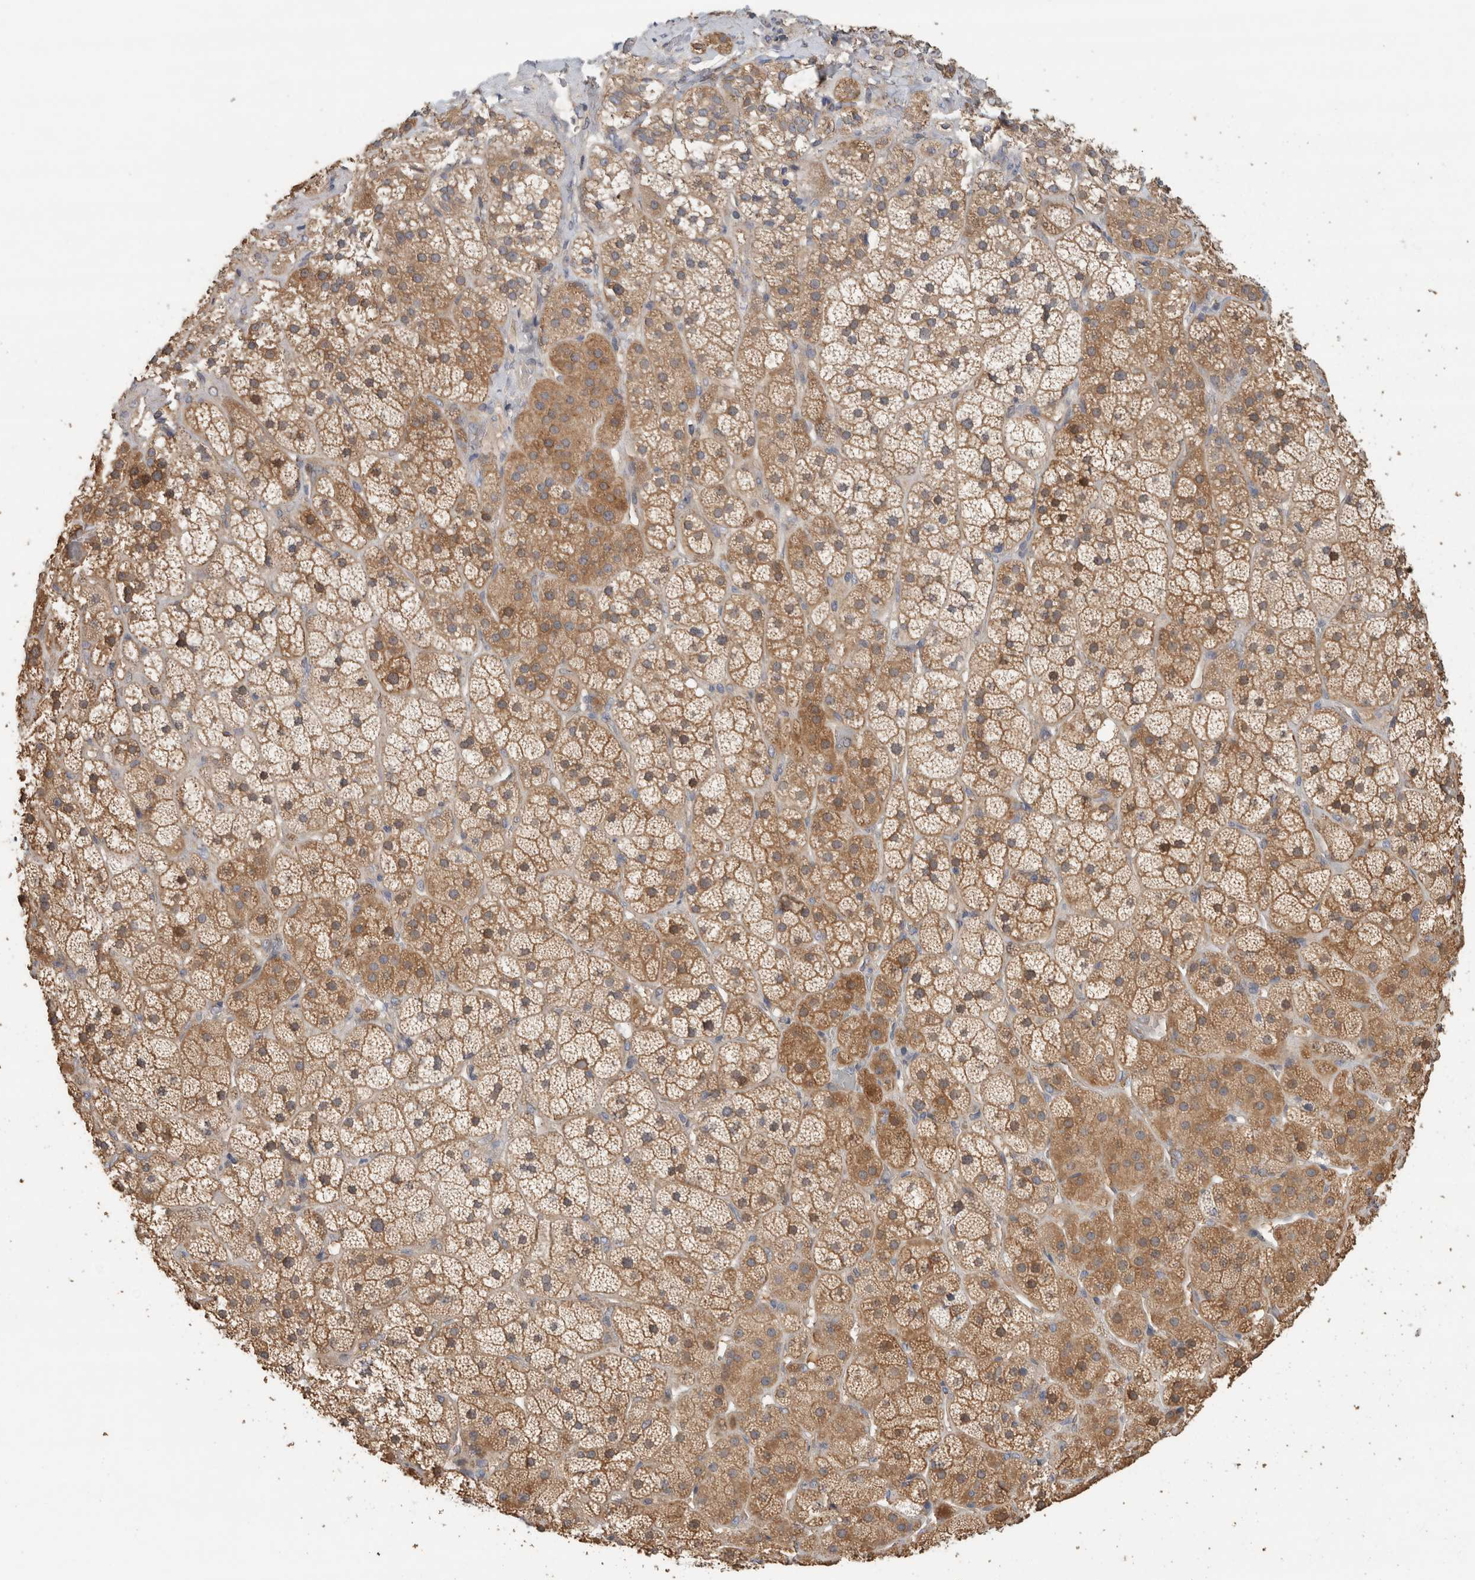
{"staining": {"intensity": "moderate", "quantity": ">75%", "location": "cytoplasmic/membranous"}, "tissue": "adrenal gland", "cell_type": "Glandular cells", "image_type": "normal", "snomed": [{"axis": "morphology", "description": "Normal tissue, NOS"}, {"axis": "topography", "description": "Adrenal gland"}], "caption": "Protein expression analysis of normal human adrenal gland reveals moderate cytoplasmic/membranous staining in about >75% of glandular cells. (Stains: DAB in brown, nuclei in blue, Microscopy: brightfield microscopy at high magnification).", "gene": "EIF4G3", "patient": {"sex": "male", "age": 57}}